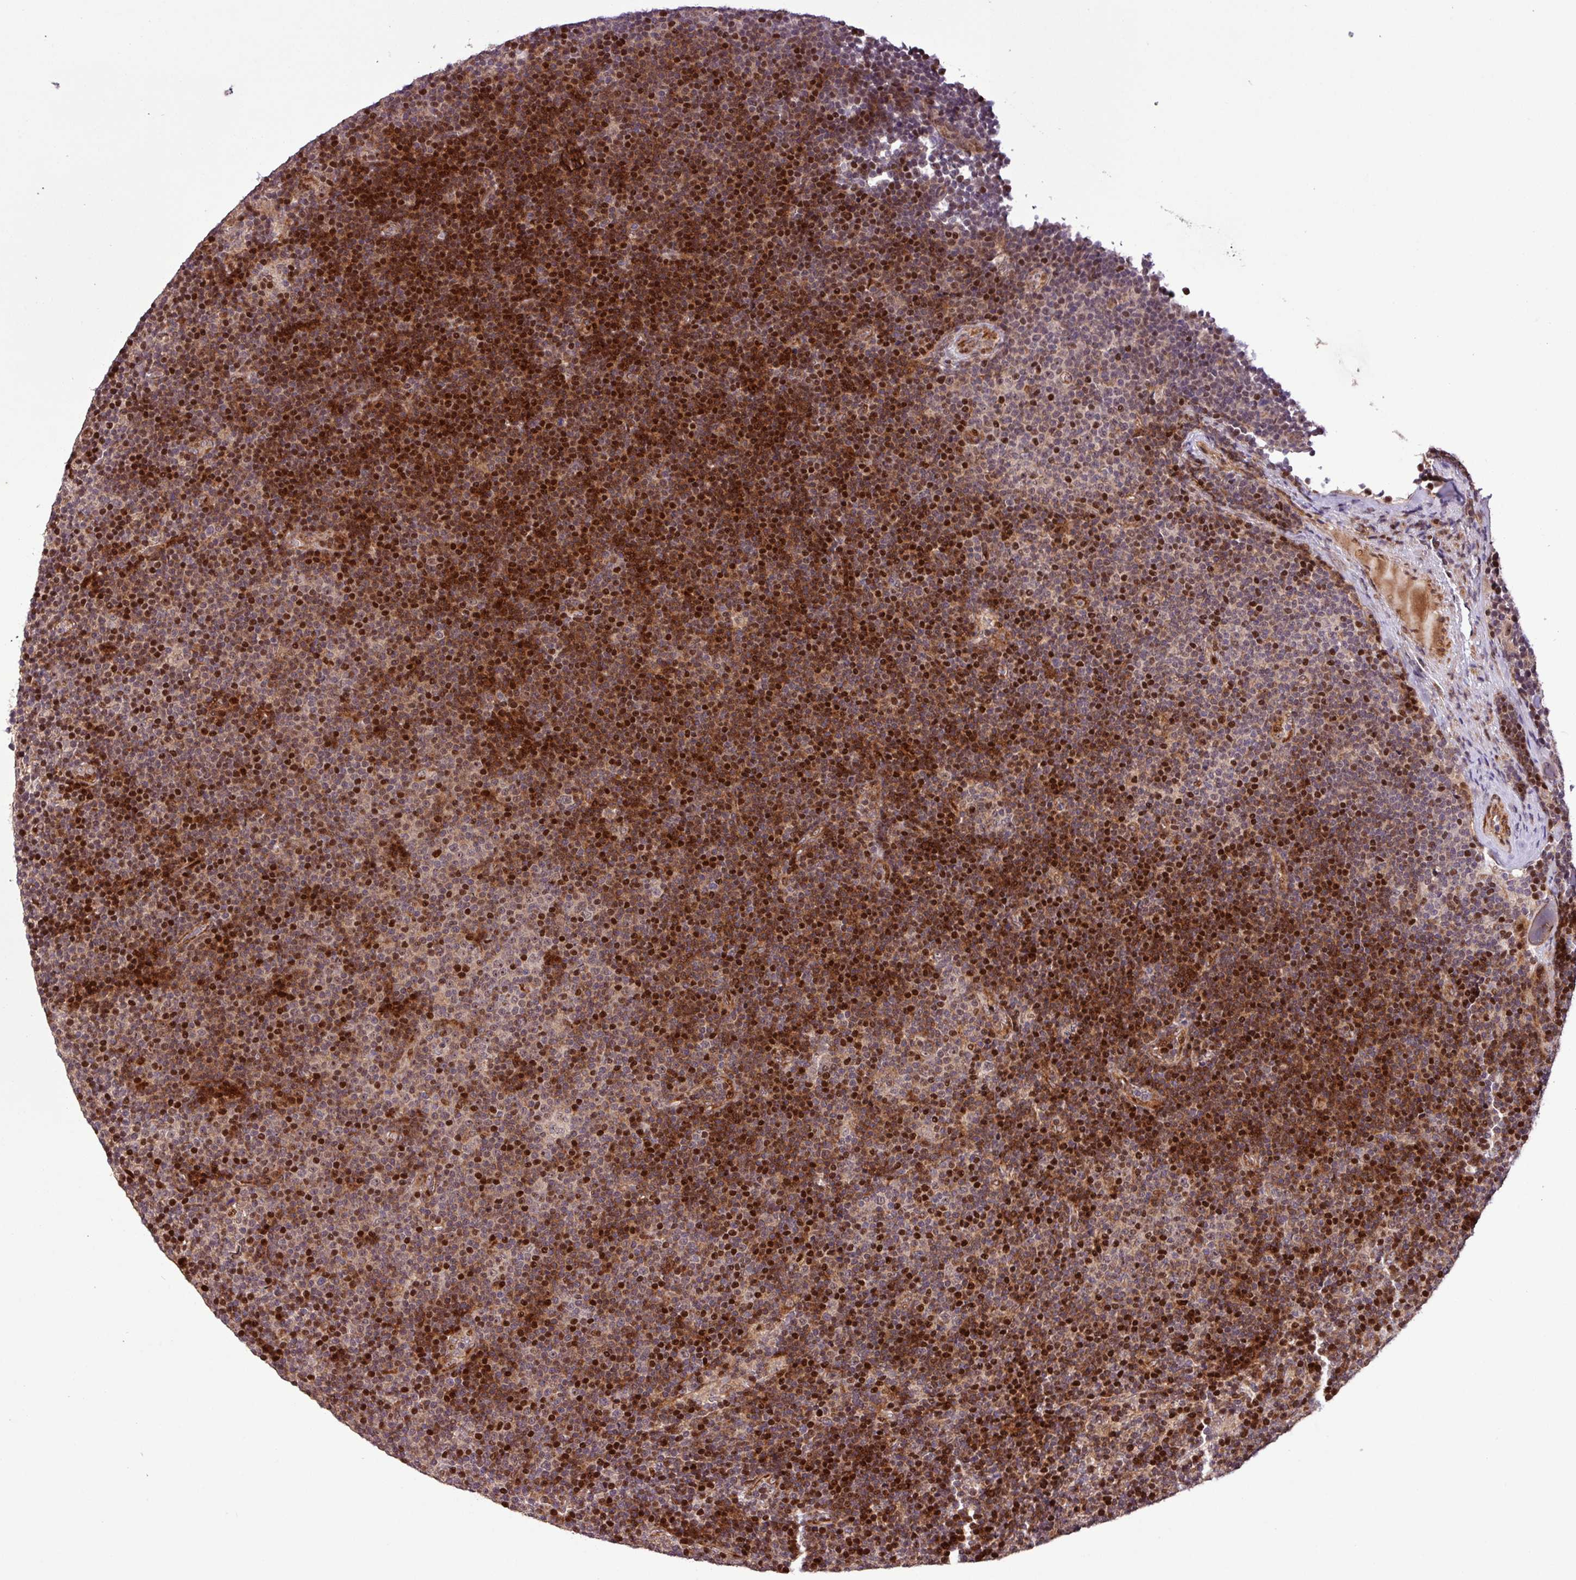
{"staining": {"intensity": "strong", "quantity": "25%-75%", "location": "cytoplasmic/membranous,nuclear"}, "tissue": "lymphoma", "cell_type": "Tumor cells", "image_type": "cancer", "snomed": [{"axis": "morphology", "description": "Malignant lymphoma, non-Hodgkin's type, Low grade"}, {"axis": "topography", "description": "Lymph node"}], "caption": "Low-grade malignant lymphoma, non-Hodgkin's type was stained to show a protein in brown. There is high levels of strong cytoplasmic/membranous and nuclear expression in about 25%-75% of tumor cells.", "gene": "SLC22A24", "patient": {"sex": "male", "age": 48}}